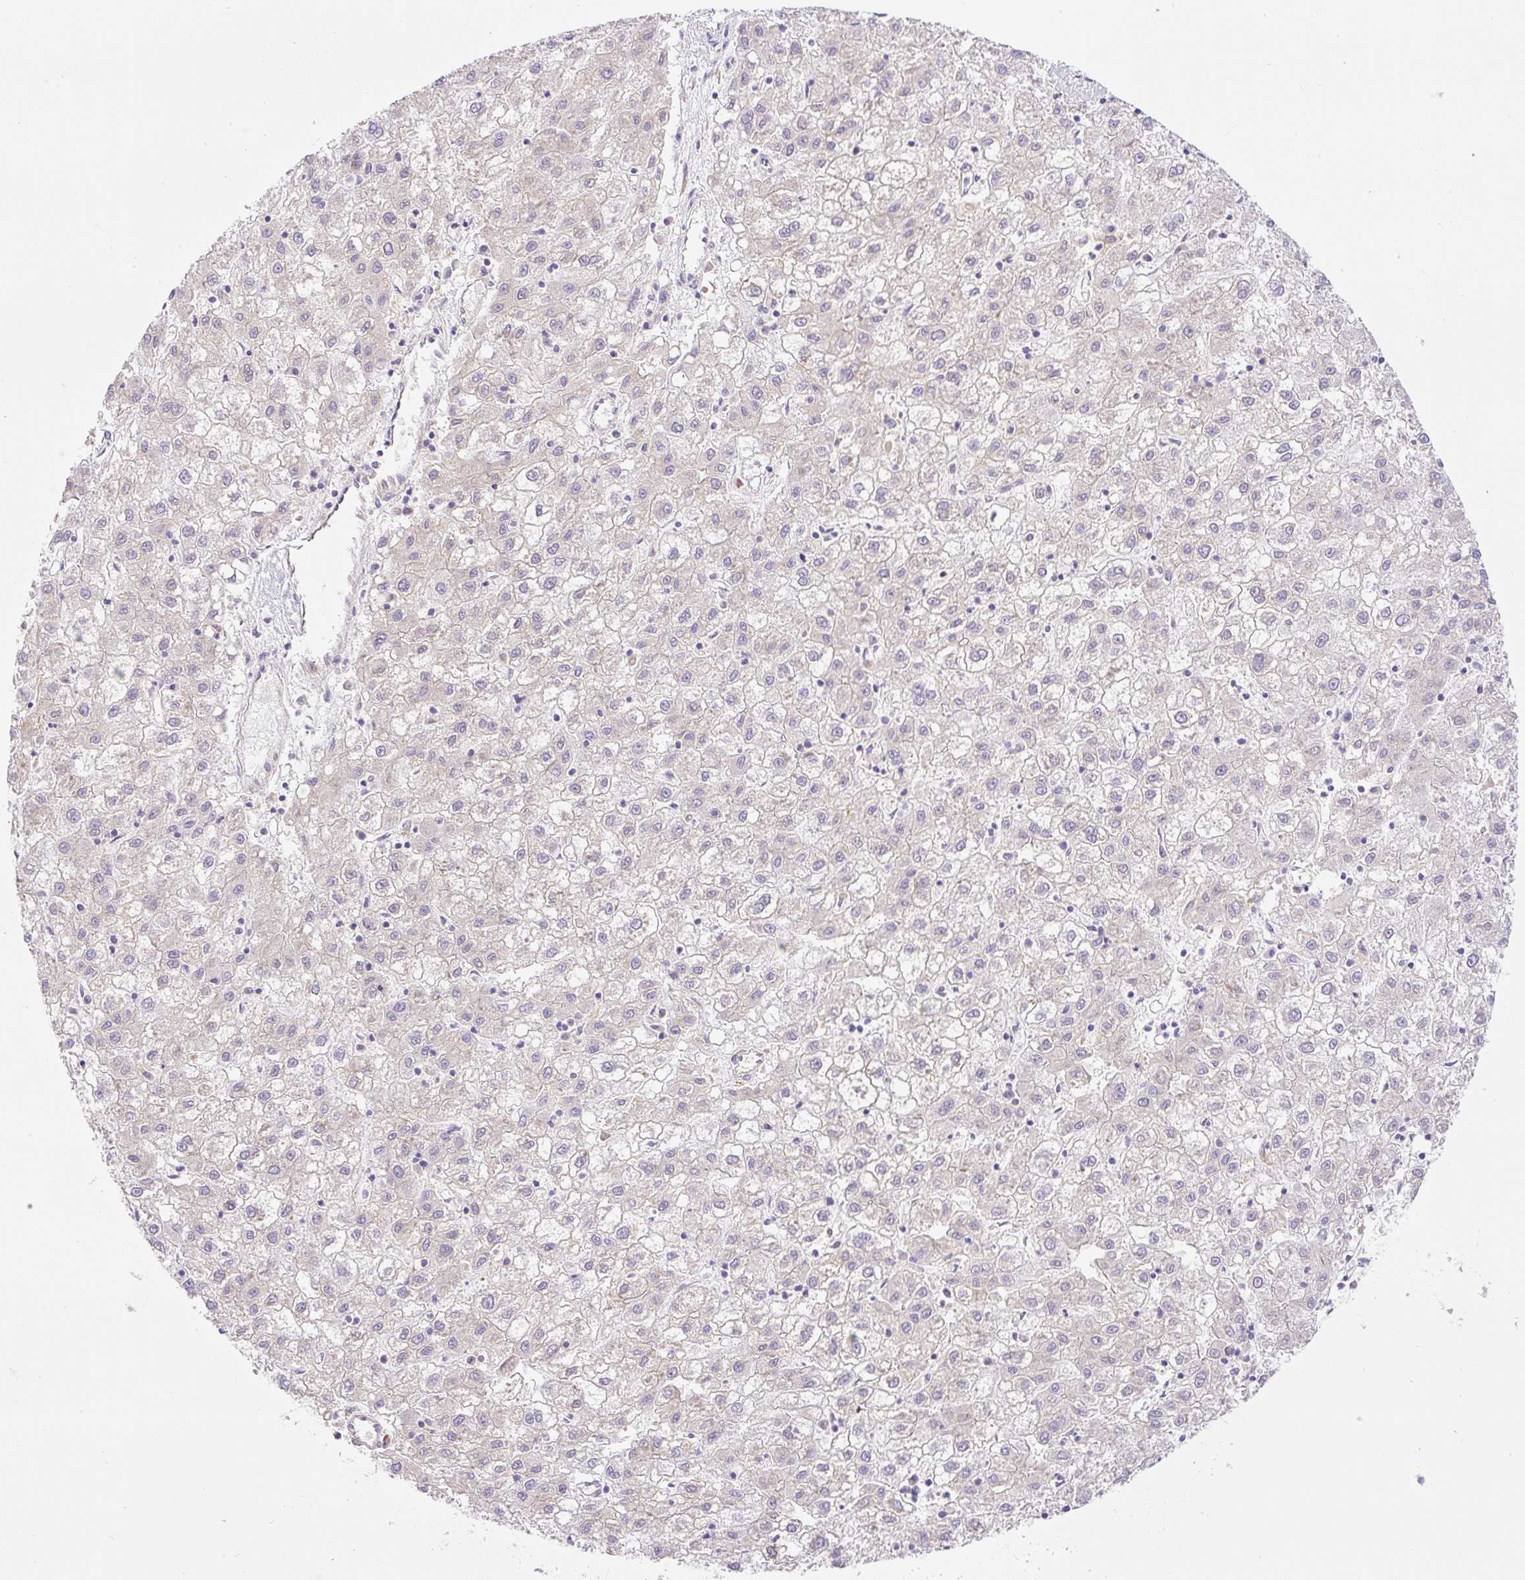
{"staining": {"intensity": "negative", "quantity": "none", "location": "none"}, "tissue": "liver cancer", "cell_type": "Tumor cells", "image_type": "cancer", "snomed": [{"axis": "morphology", "description": "Carcinoma, Hepatocellular, NOS"}, {"axis": "topography", "description": "Liver"}], "caption": "The IHC image has no significant staining in tumor cells of liver cancer tissue.", "gene": "POFUT1", "patient": {"sex": "male", "age": 72}}